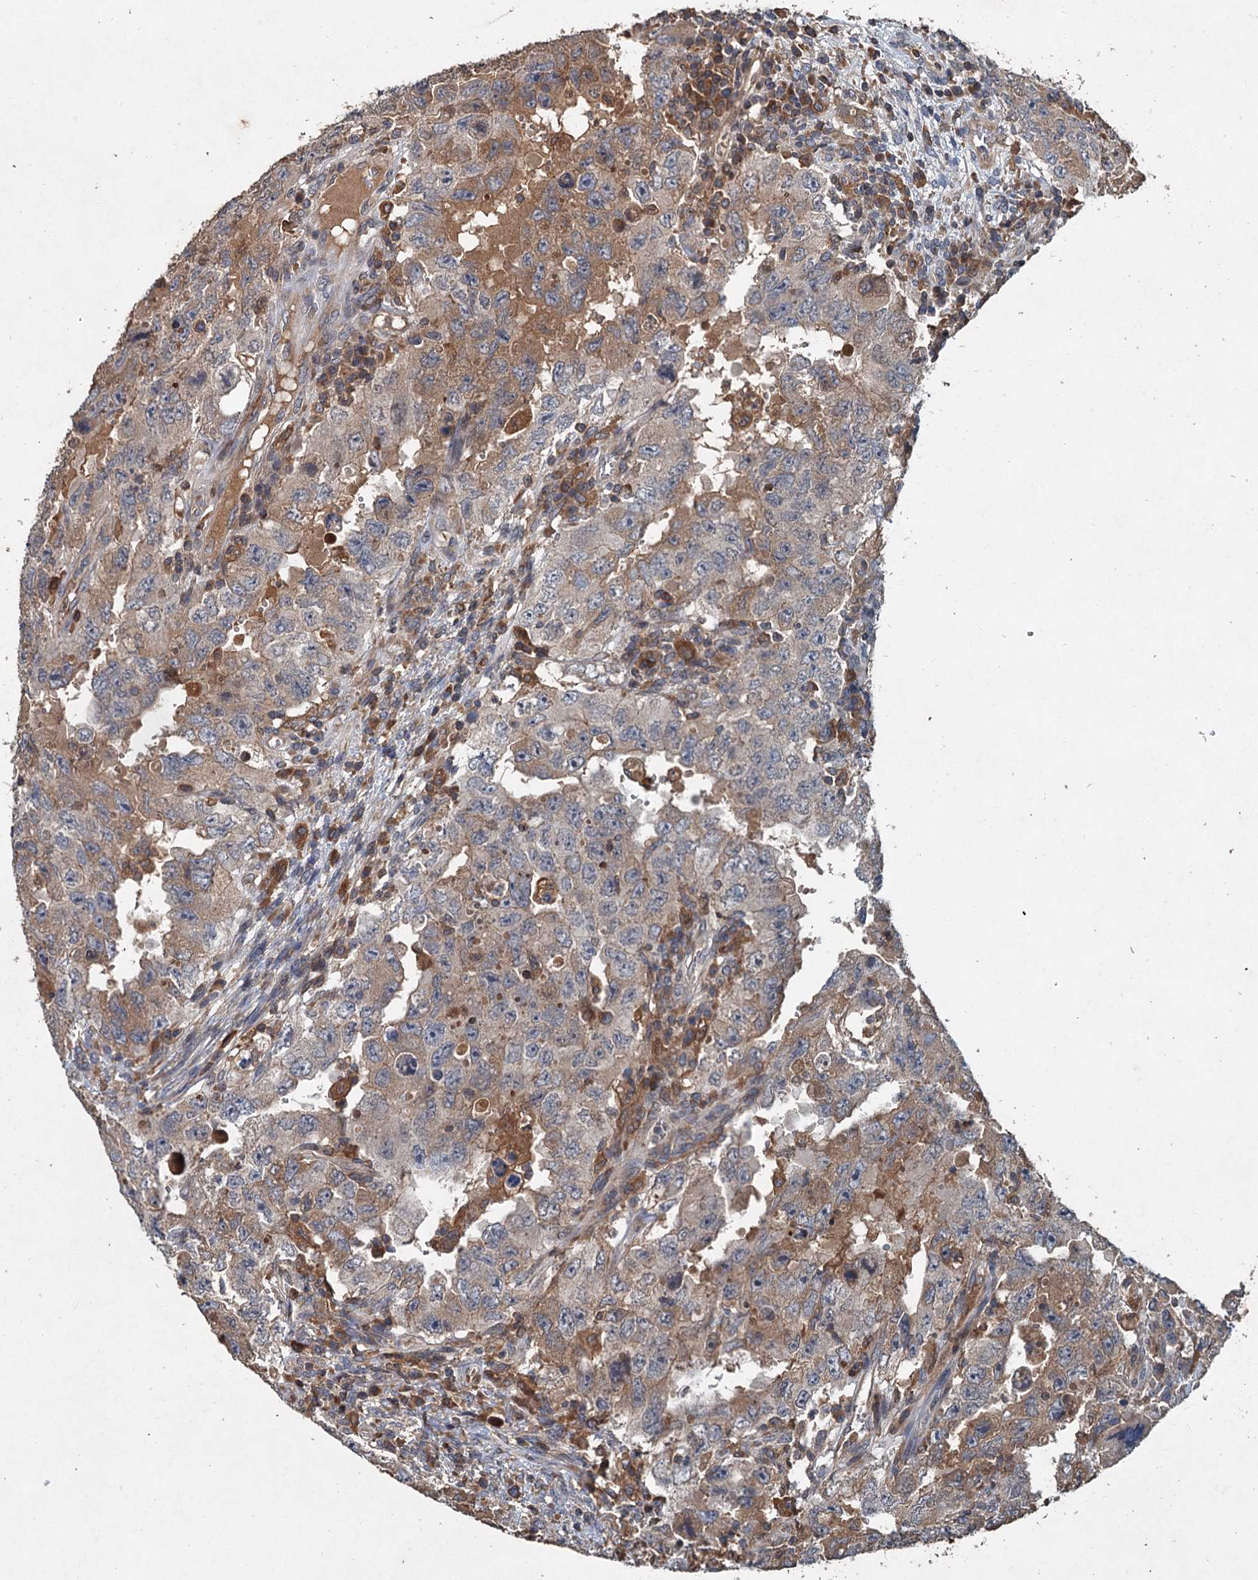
{"staining": {"intensity": "moderate", "quantity": "25%-75%", "location": "cytoplasmic/membranous"}, "tissue": "testis cancer", "cell_type": "Tumor cells", "image_type": "cancer", "snomed": [{"axis": "morphology", "description": "Carcinoma, Embryonal, NOS"}, {"axis": "topography", "description": "Testis"}], "caption": "This is a histology image of IHC staining of testis cancer (embryonal carcinoma), which shows moderate expression in the cytoplasmic/membranous of tumor cells.", "gene": "TAPBPL", "patient": {"sex": "male", "age": 26}}